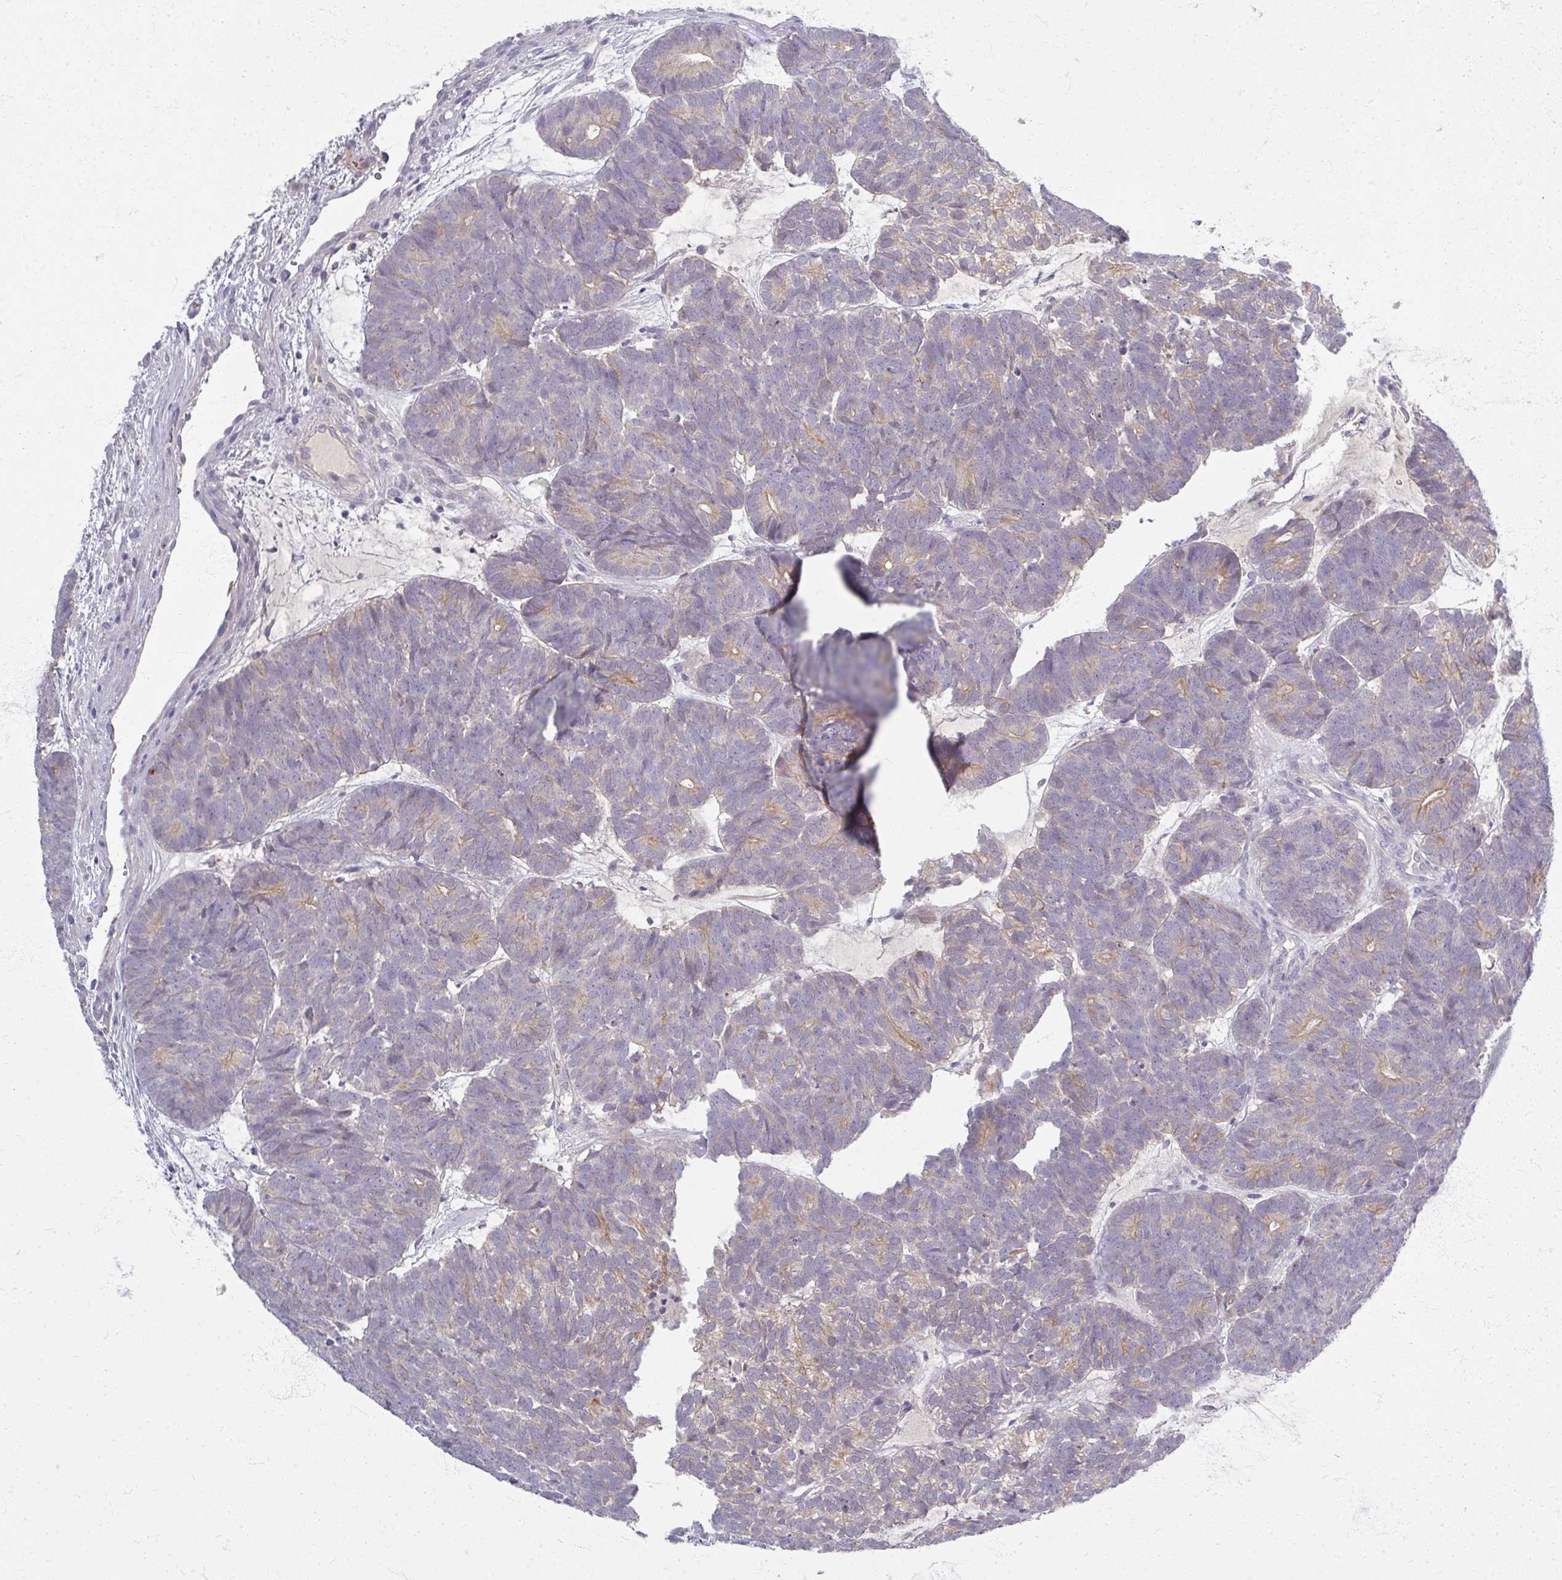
{"staining": {"intensity": "weak", "quantity": "25%-75%", "location": "cytoplasmic/membranous"}, "tissue": "head and neck cancer", "cell_type": "Tumor cells", "image_type": "cancer", "snomed": [{"axis": "morphology", "description": "Adenocarcinoma, NOS"}, {"axis": "topography", "description": "Head-Neck"}], "caption": "Protein expression analysis of head and neck cancer displays weak cytoplasmic/membranous expression in about 25%-75% of tumor cells. The staining was performed using DAB, with brown indicating positive protein expression. Nuclei are stained blue with hematoxylin.", "gene": "TTLL7", "patient": {"sex": "female", "age": 81}}